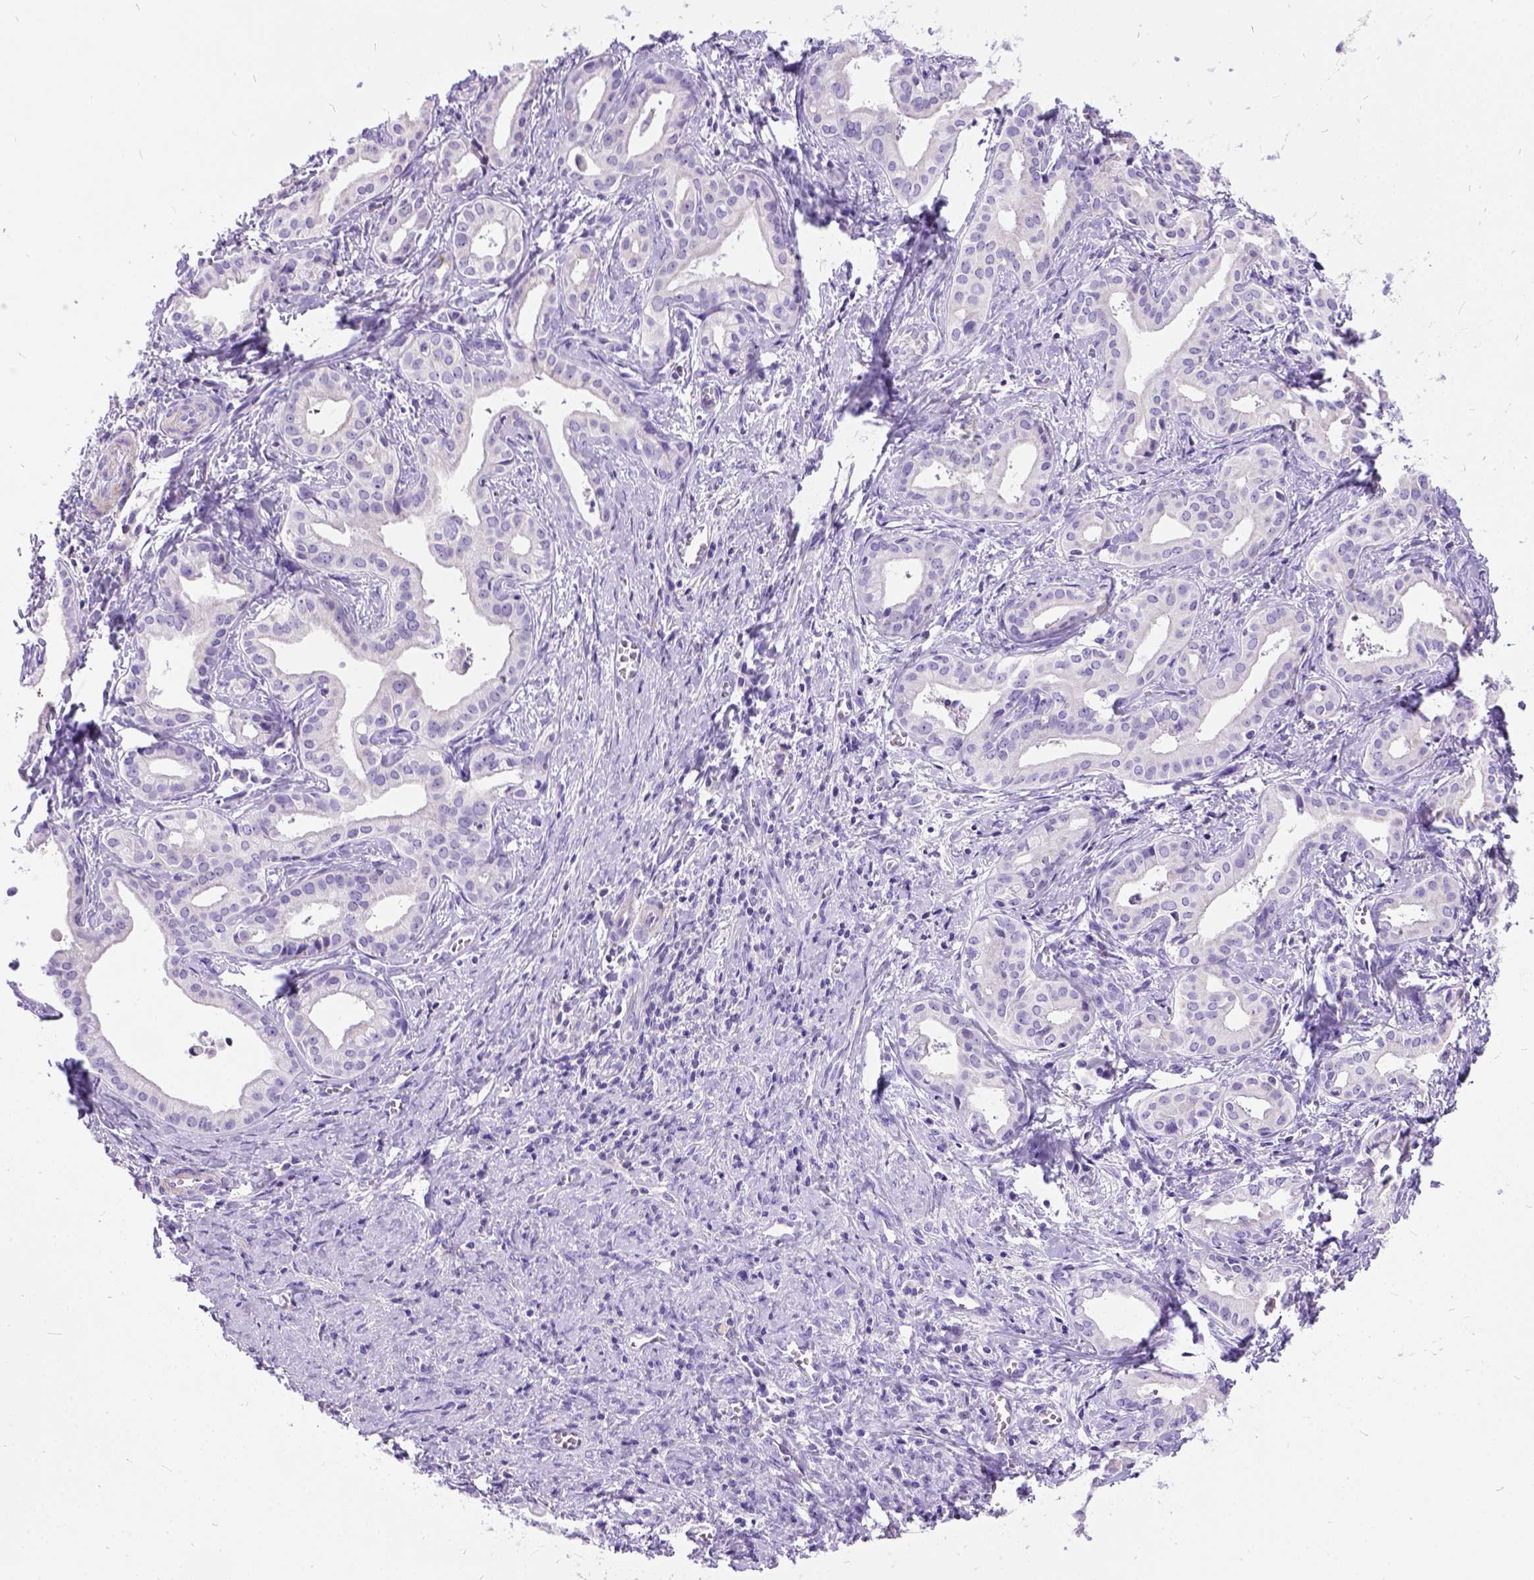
{"staining": {"intensity": "negative", "quantity": "none", "location": "none"}, "tissue": "liver cancer", "cell_type": "Tumor cells", "image_type": "cancer", "snomed": [{"axis": "morphology", "description": "Cholangiocarcinoma"}, {"axis": "topography", "description": "Liver"}], "caption": "Tumor cells show no significant protein positivity in liver cancer (cholangiocarcinoma).", "gene": "PRG2", "patient": {"sex": "female", "age": 65}}